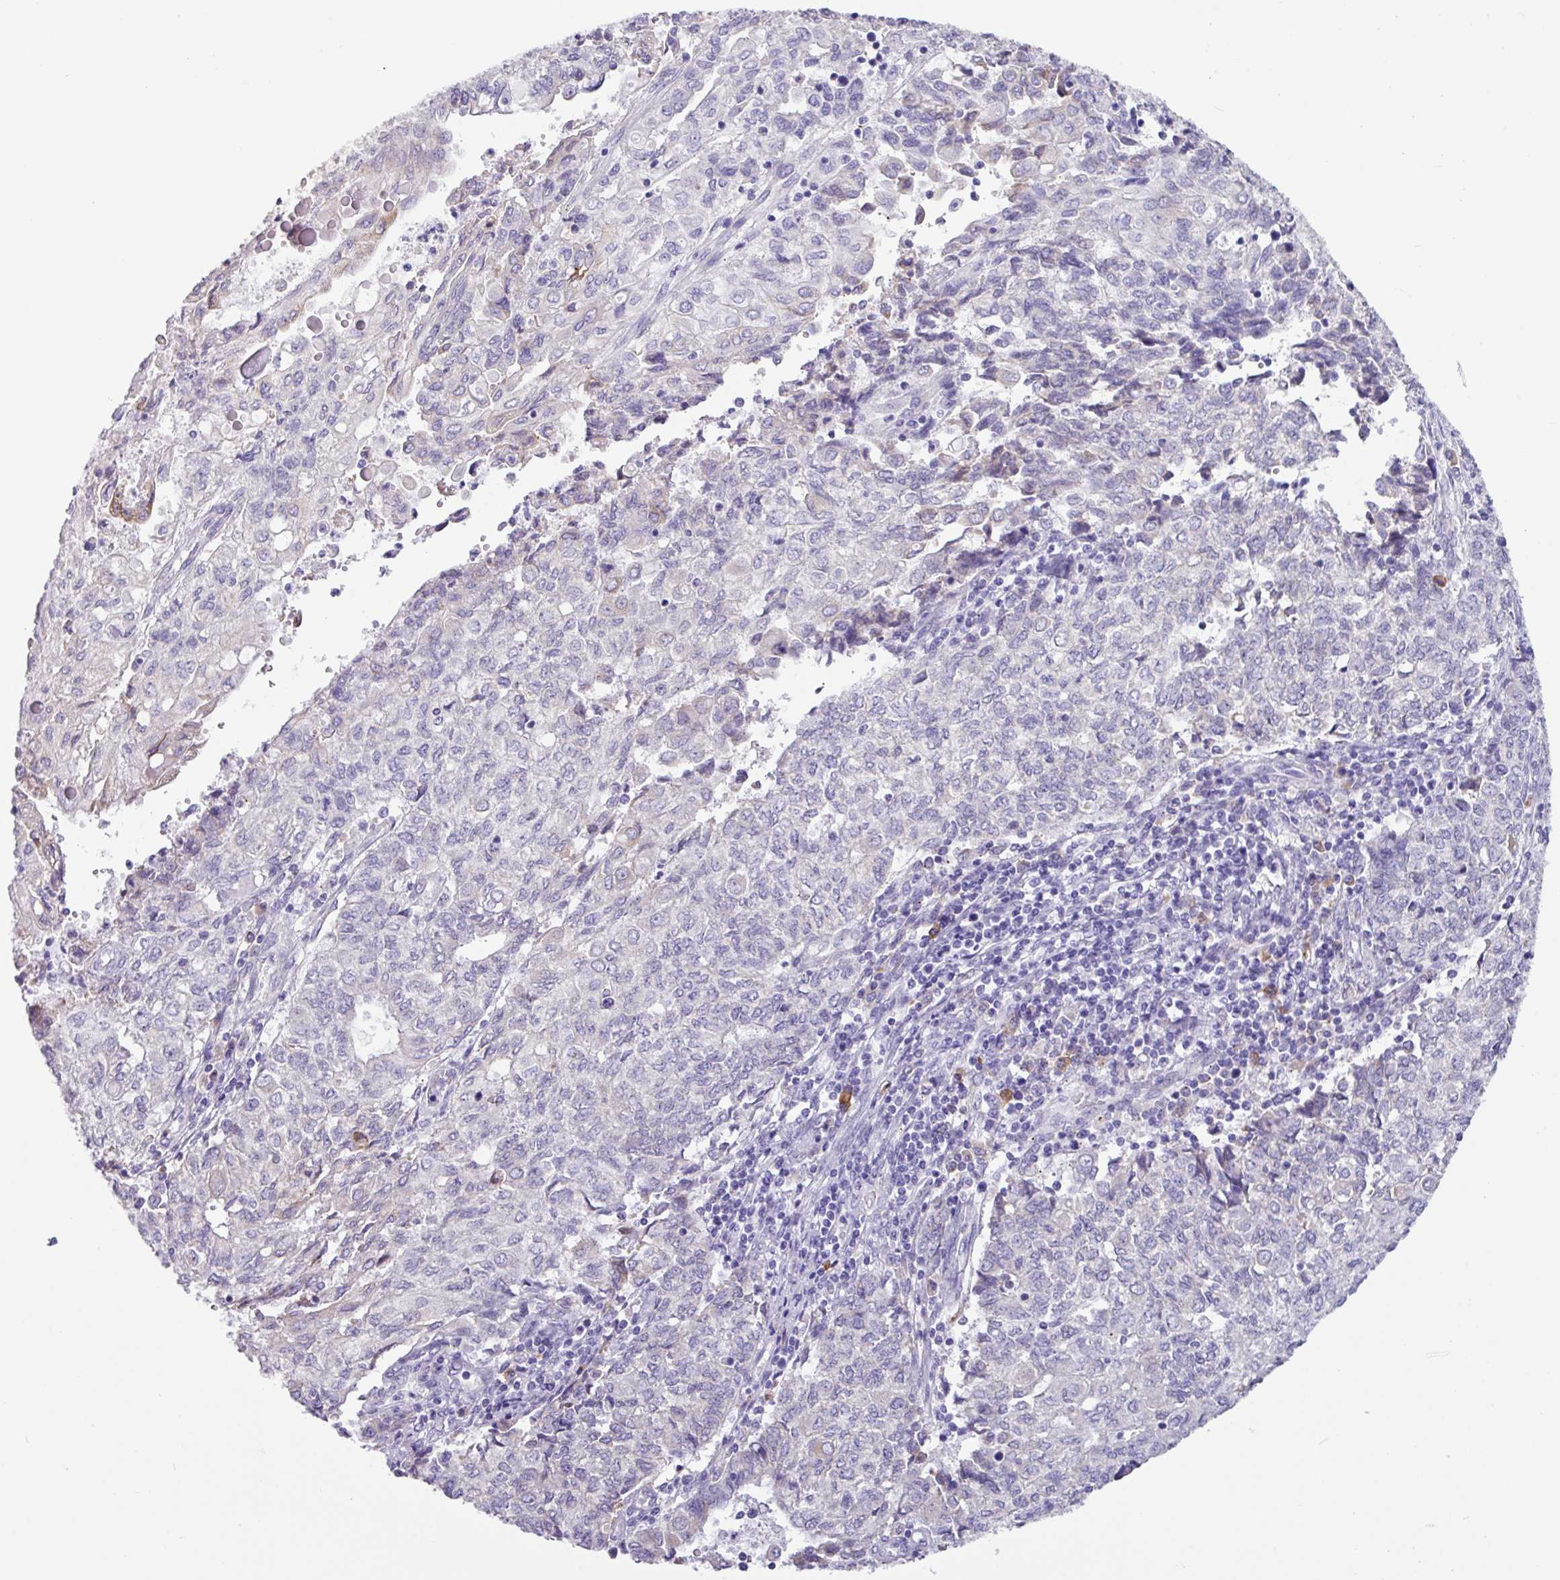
{"staining": {"intensity": "moderate", "quantity": "<25%", "location": "cytoplasmic/membranous"}, "tissue": "endometrial cancer", "cell_type": "Tumor cells", "image_type": "cancer", "snomed": [{"axis": "morphology", "description": "Adenocarcinoma, NOS"}, {"axis": "topography", "description": "Endometrium"}], "caption": "This micrograph shows IHC staining of human endometrial adenocarcinoma, with low moderate cytoplasmic/membranous positivity in about <25% of tumor cells.", "gene": "RGS21", "patient": {"sex": "female", "age": 54}}